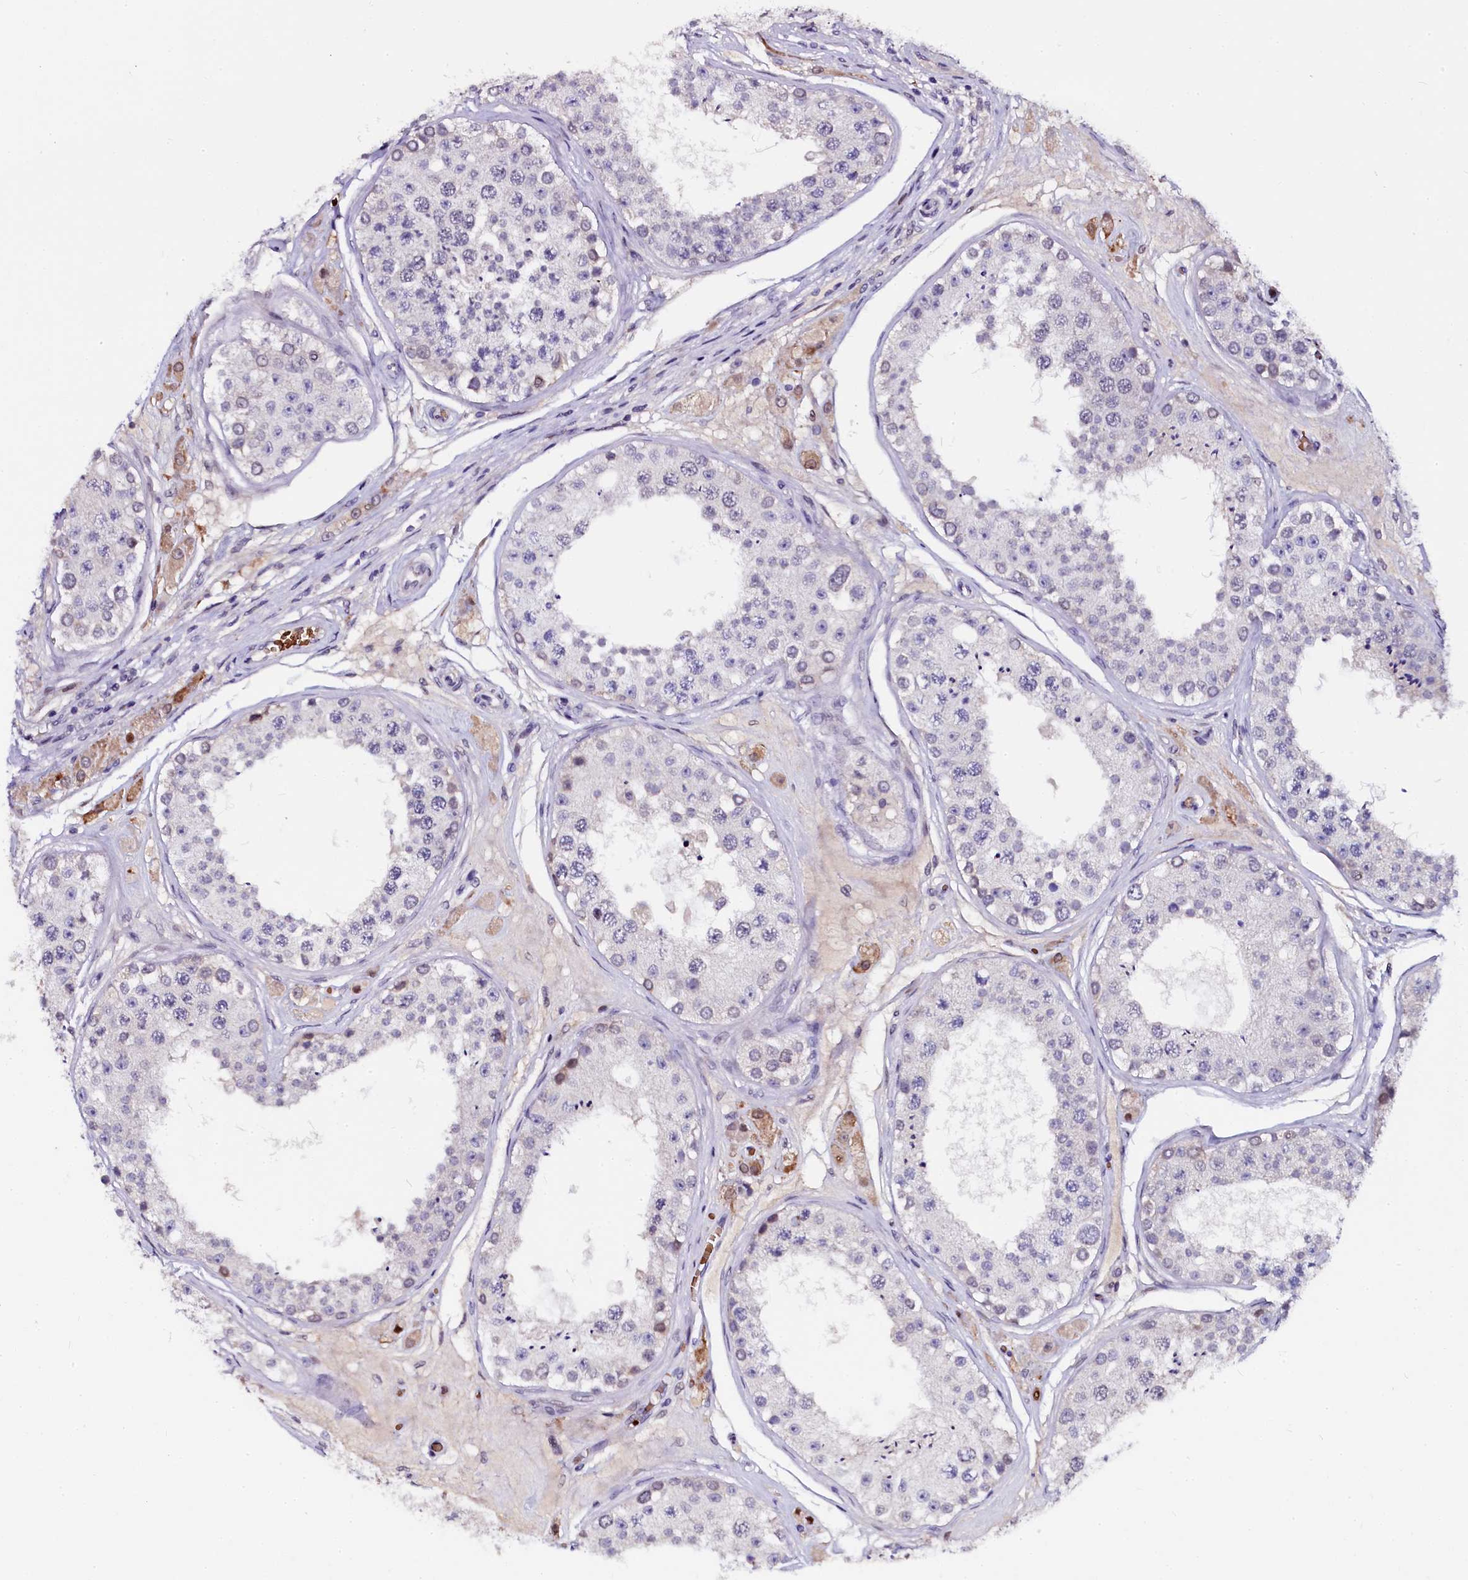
{"staining": {"intensity": "negative", "quantity": "none", "location": "none"}, "tissue": "testis", "cell_type": "Cells in seminiferous ducts", "image_type": "normal", "snomed": [{"axis": "morphology", "description": "Normal tissue, NOS"}, {"axis": "topography", "description": "Testis"}], "caption": "IHC of normal human testis reveals no staining in cells in seminiferous ducts.", "gene": "CTDSPL2", "patient": {"sex": "male", "age": 25}}